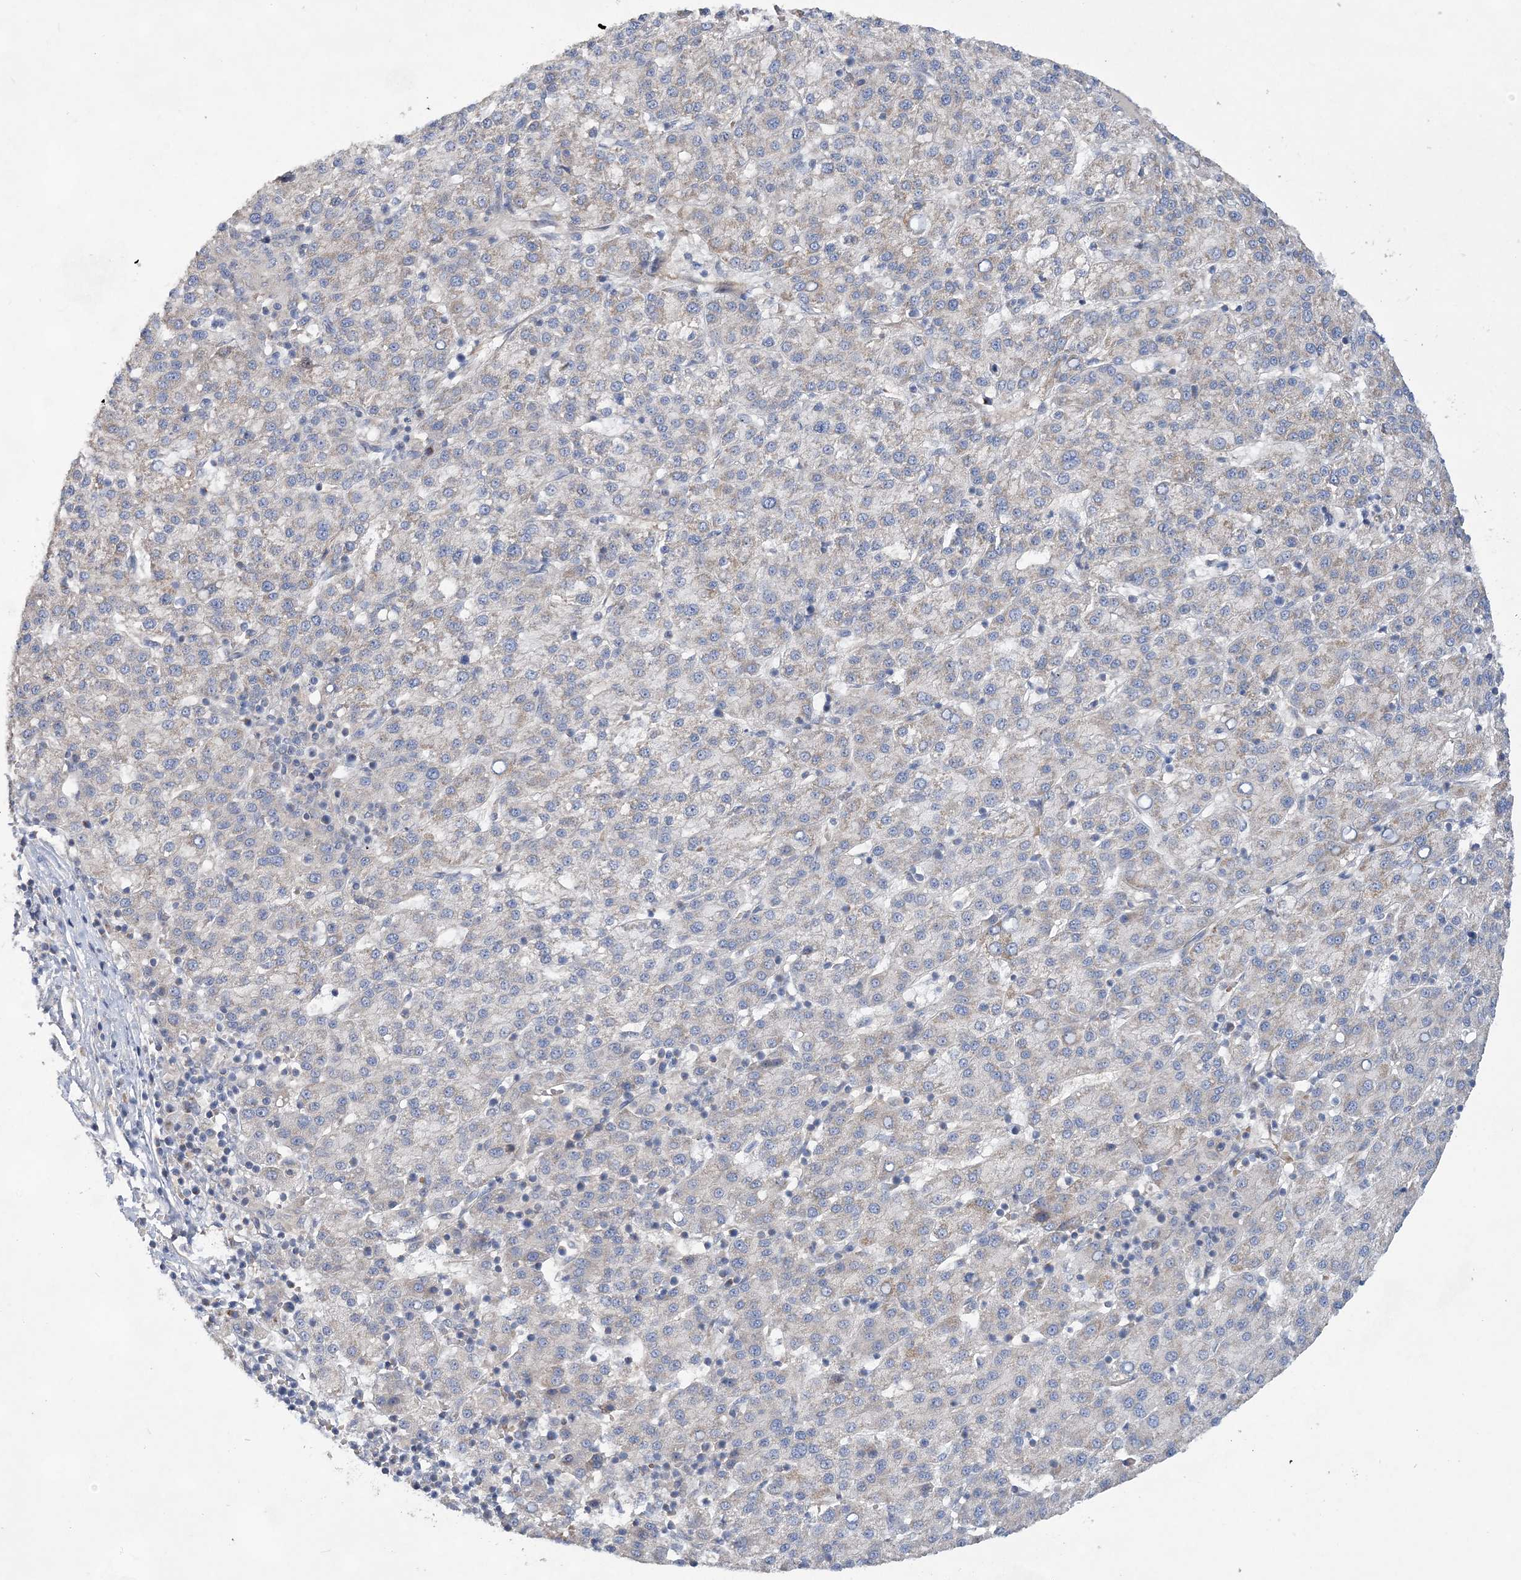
{"staining": {"intensity": "moderate", "quantity": "<25%", "location": "cytoplasmic/membranous"}, "tissue": "liver cancer", "cell_type": "Tumor cells", "image_type": "cancer", "snomed": [{"axis": "morphology", "description": "Carcinoma, Hepatocellular, NOS"}, {"axis": "topography", "description": "Liver"}], "caption": "Liver cancer (hepatocellular carcinoma) stained for a protein (brown) exhibits moderate cytoplasmic/membranous positive staining in about <25% of tumor cells.", "gene": "TRAPPC13", "patient": {"sex": "female", "age": 58}}